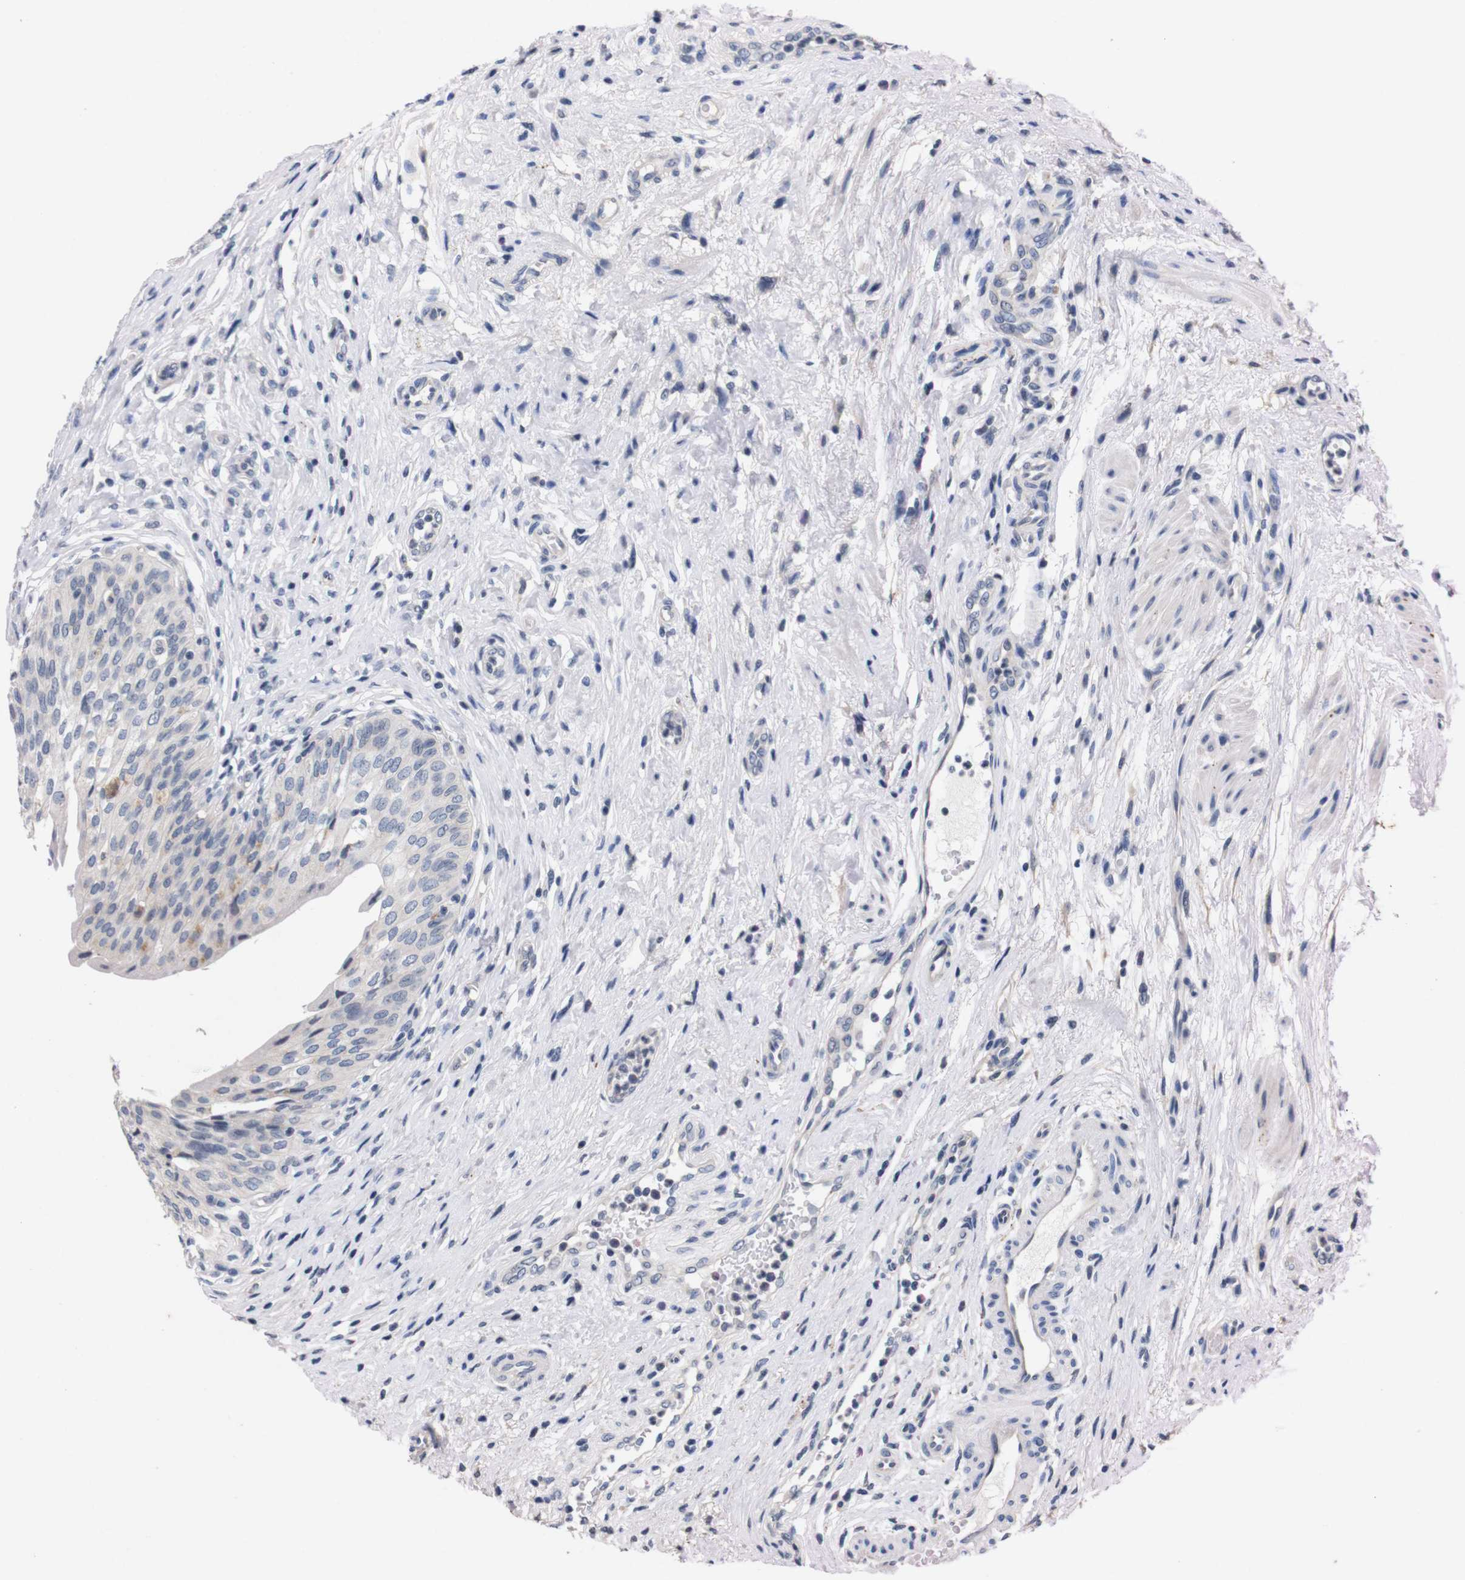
{"staining": {"intensity": "negative", "quantity": "none", "location": "none"}, "tissue": "urinary bladder", "cell_type": "Urothelial cells", "image_type": "normal", "snomed": [{"axis": "morphology", "description": "Normal tissue, NOS"}, {"axis": "topography", "description": "Urinary bladder"}], "caption": "The image displays no significant staining in urothelial cells of urinary bladder.", "gene": "TNFRSF21", "patient": {"sex": "male", "age": 46}}